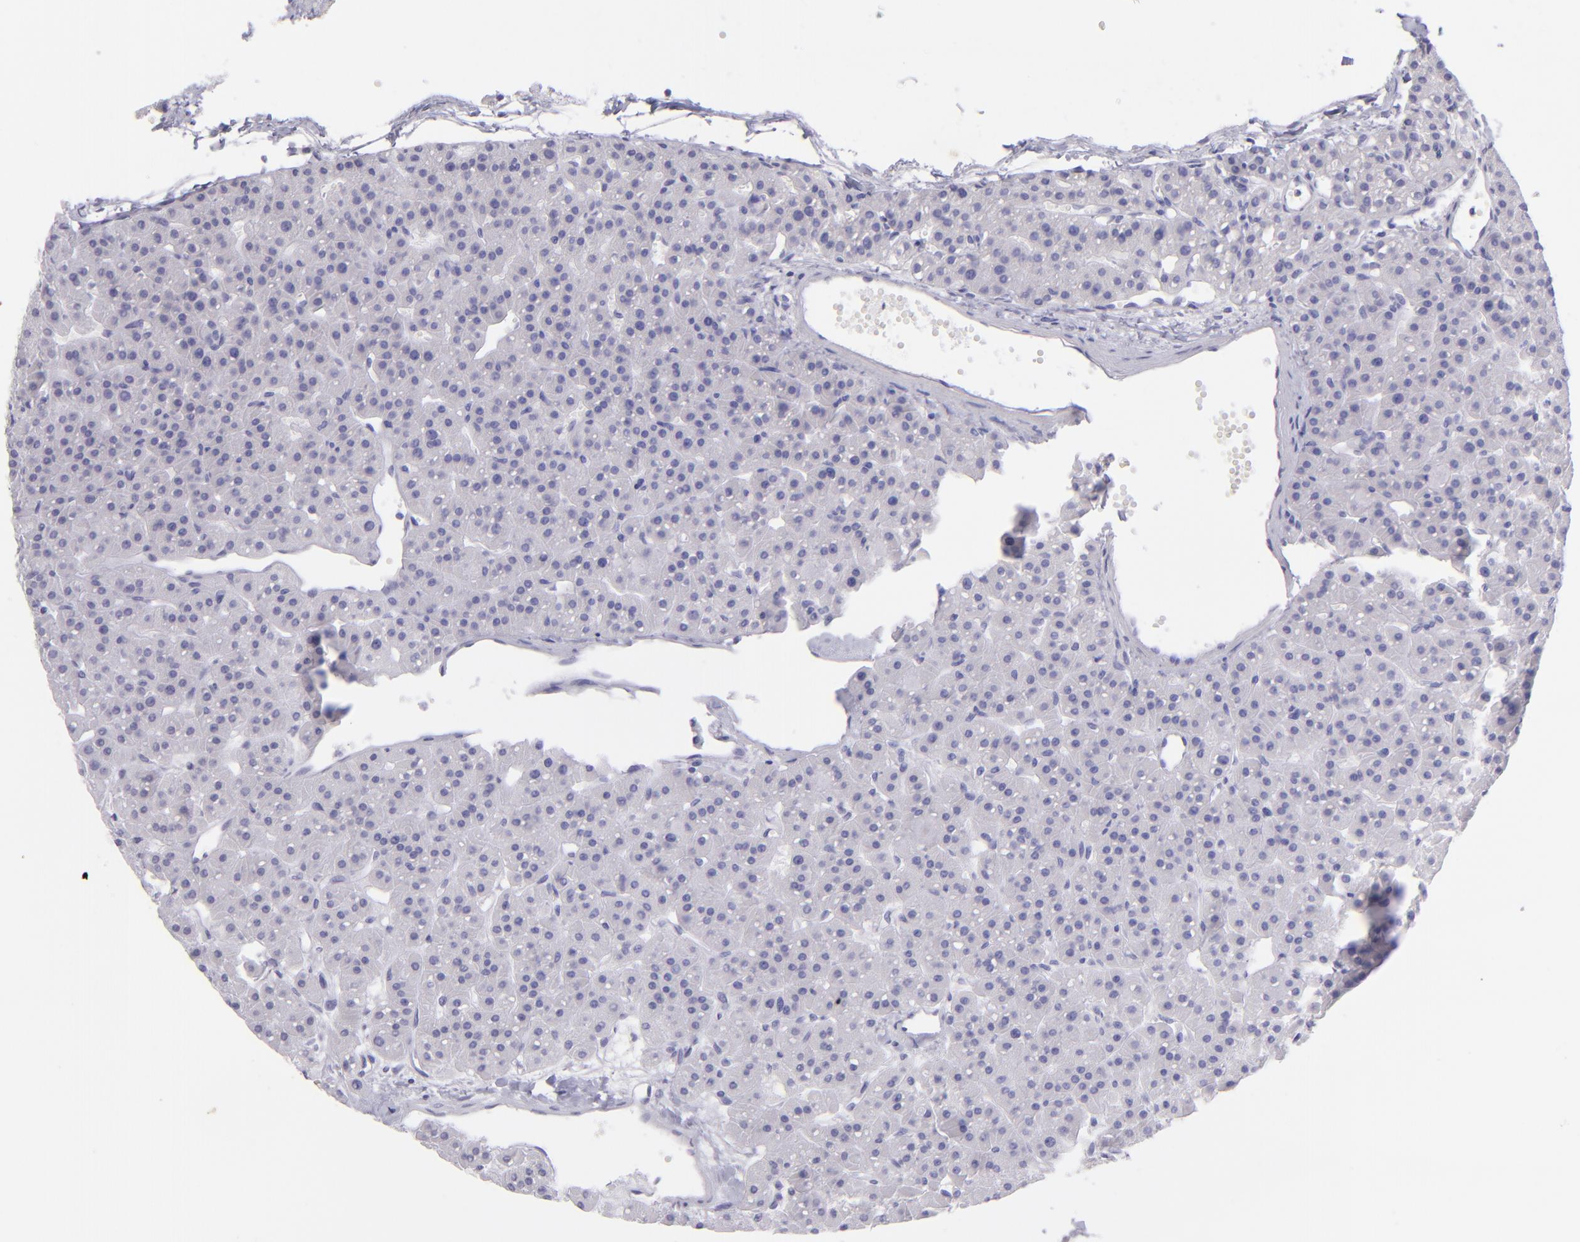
{"staining": {"intensity": "negative", "quantity": "none", "location": "none"}, "tissue": "parathyroid gland", "cell_type": "Glandular cells", "image_type": "normal", "snomed": [{"axis": "morphology", "description": "Normal tissue, NOS"}, {"axis": "topography", "description": "Parathyroid gland"}], "caption": "Immunohistochemistry micrograph of benign parathyroid gland stained for a protein (brown), which displays no staining in glandular cells. Nuclei are stained in blue.", "gene": "CD72", "patient": {"sex": "female", "age": 76}}